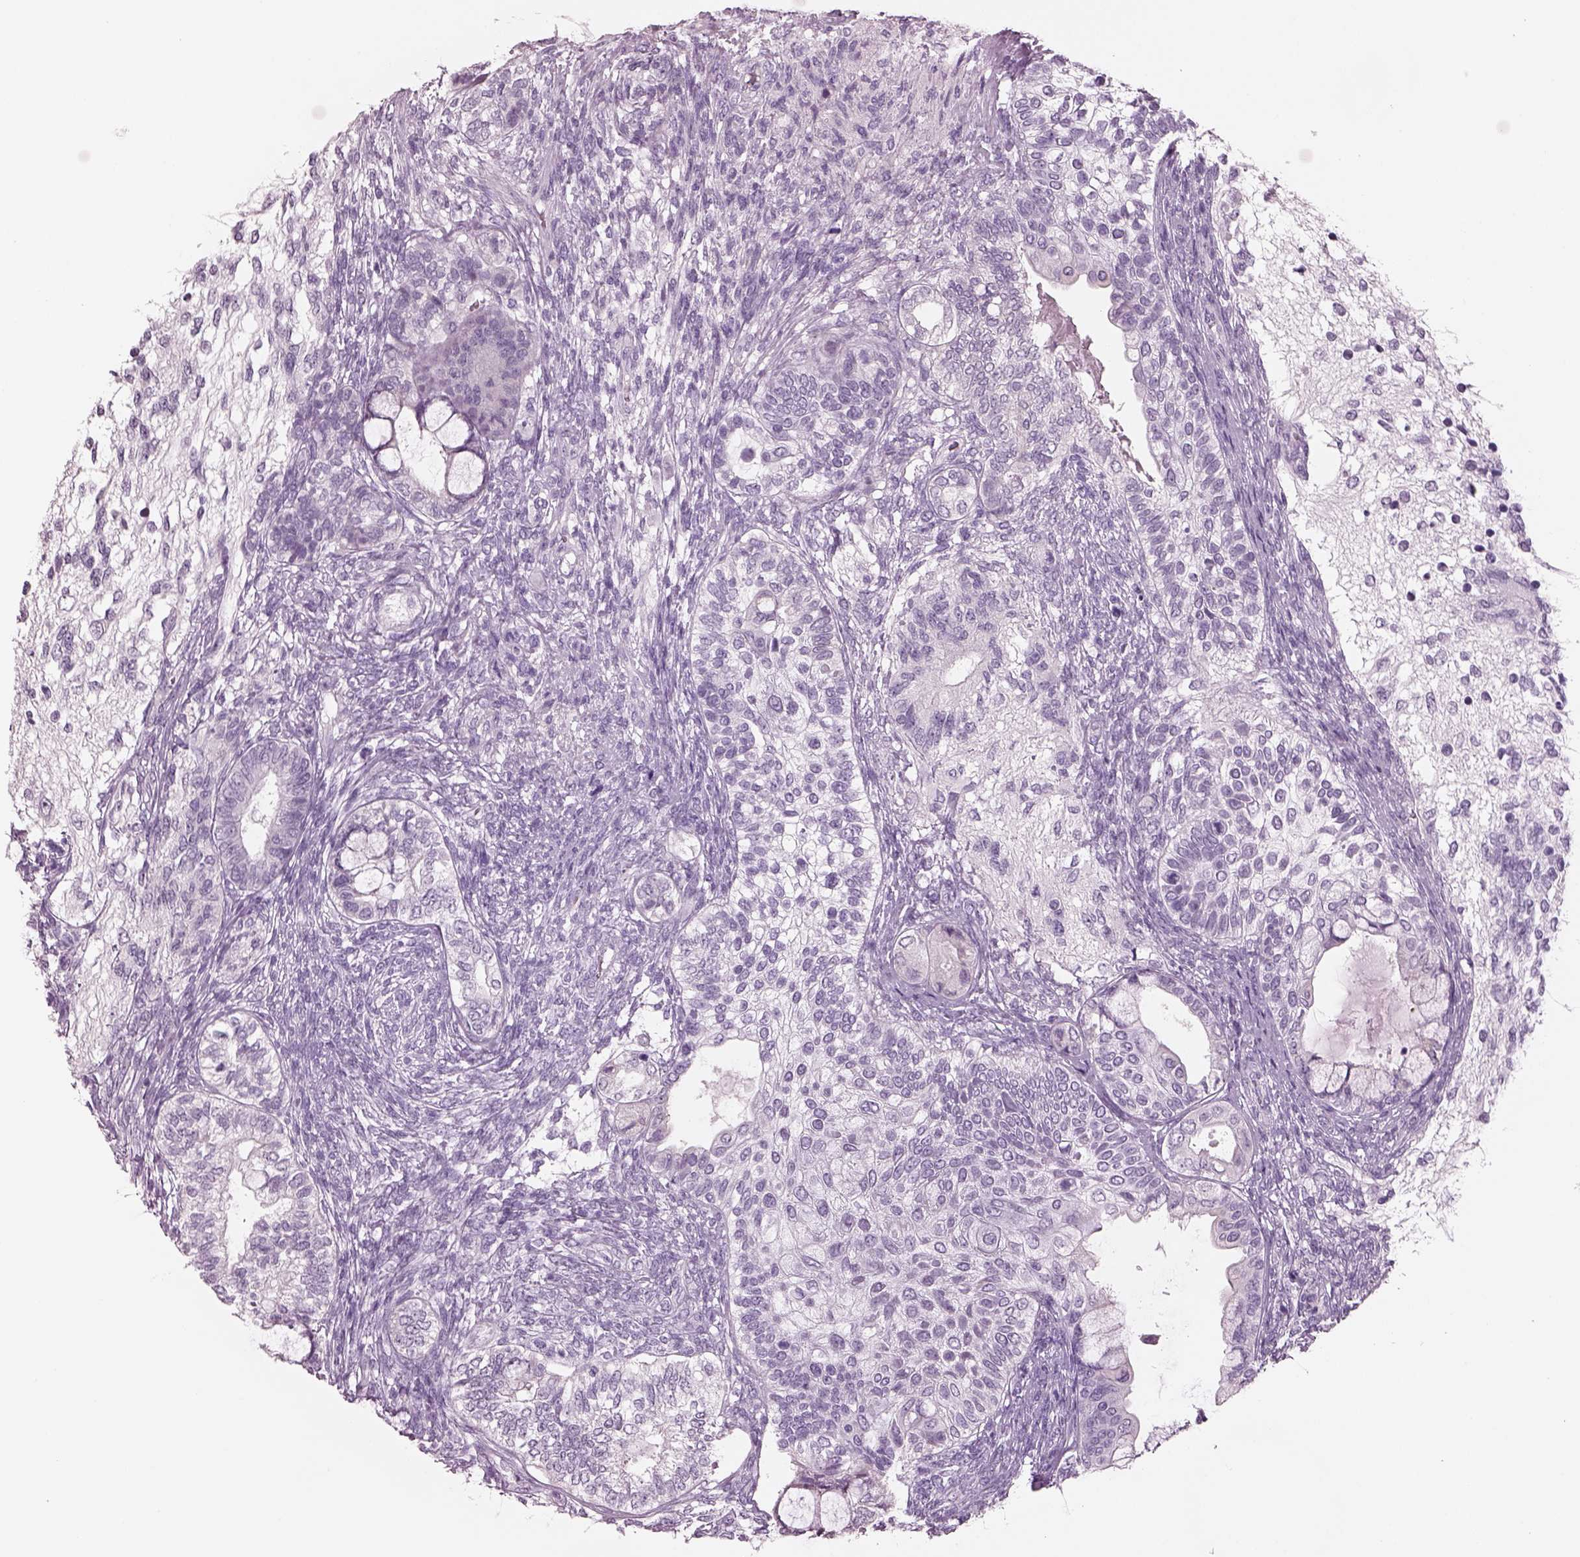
{"staining": {"intensity": "negative", "quantity": "none", "location": "none"}, "tissue": "testis cancer", "cell_type": "Tumor cells", "image_type": "cancer", "snomed": [{"axis": "morphology", "description": "Seminoma, NOS"}, {"axis": "morphology", "description": "Carcinoma, Embryonal, NOS"}, {"axis": "topography", "description": "Testis"}], "caption": "Tumor cells show no significant positivity in testis cancer (embryonal carcinoma).", "gene": "CYLC1", "patient": {"sex": "male", "age": 41}}